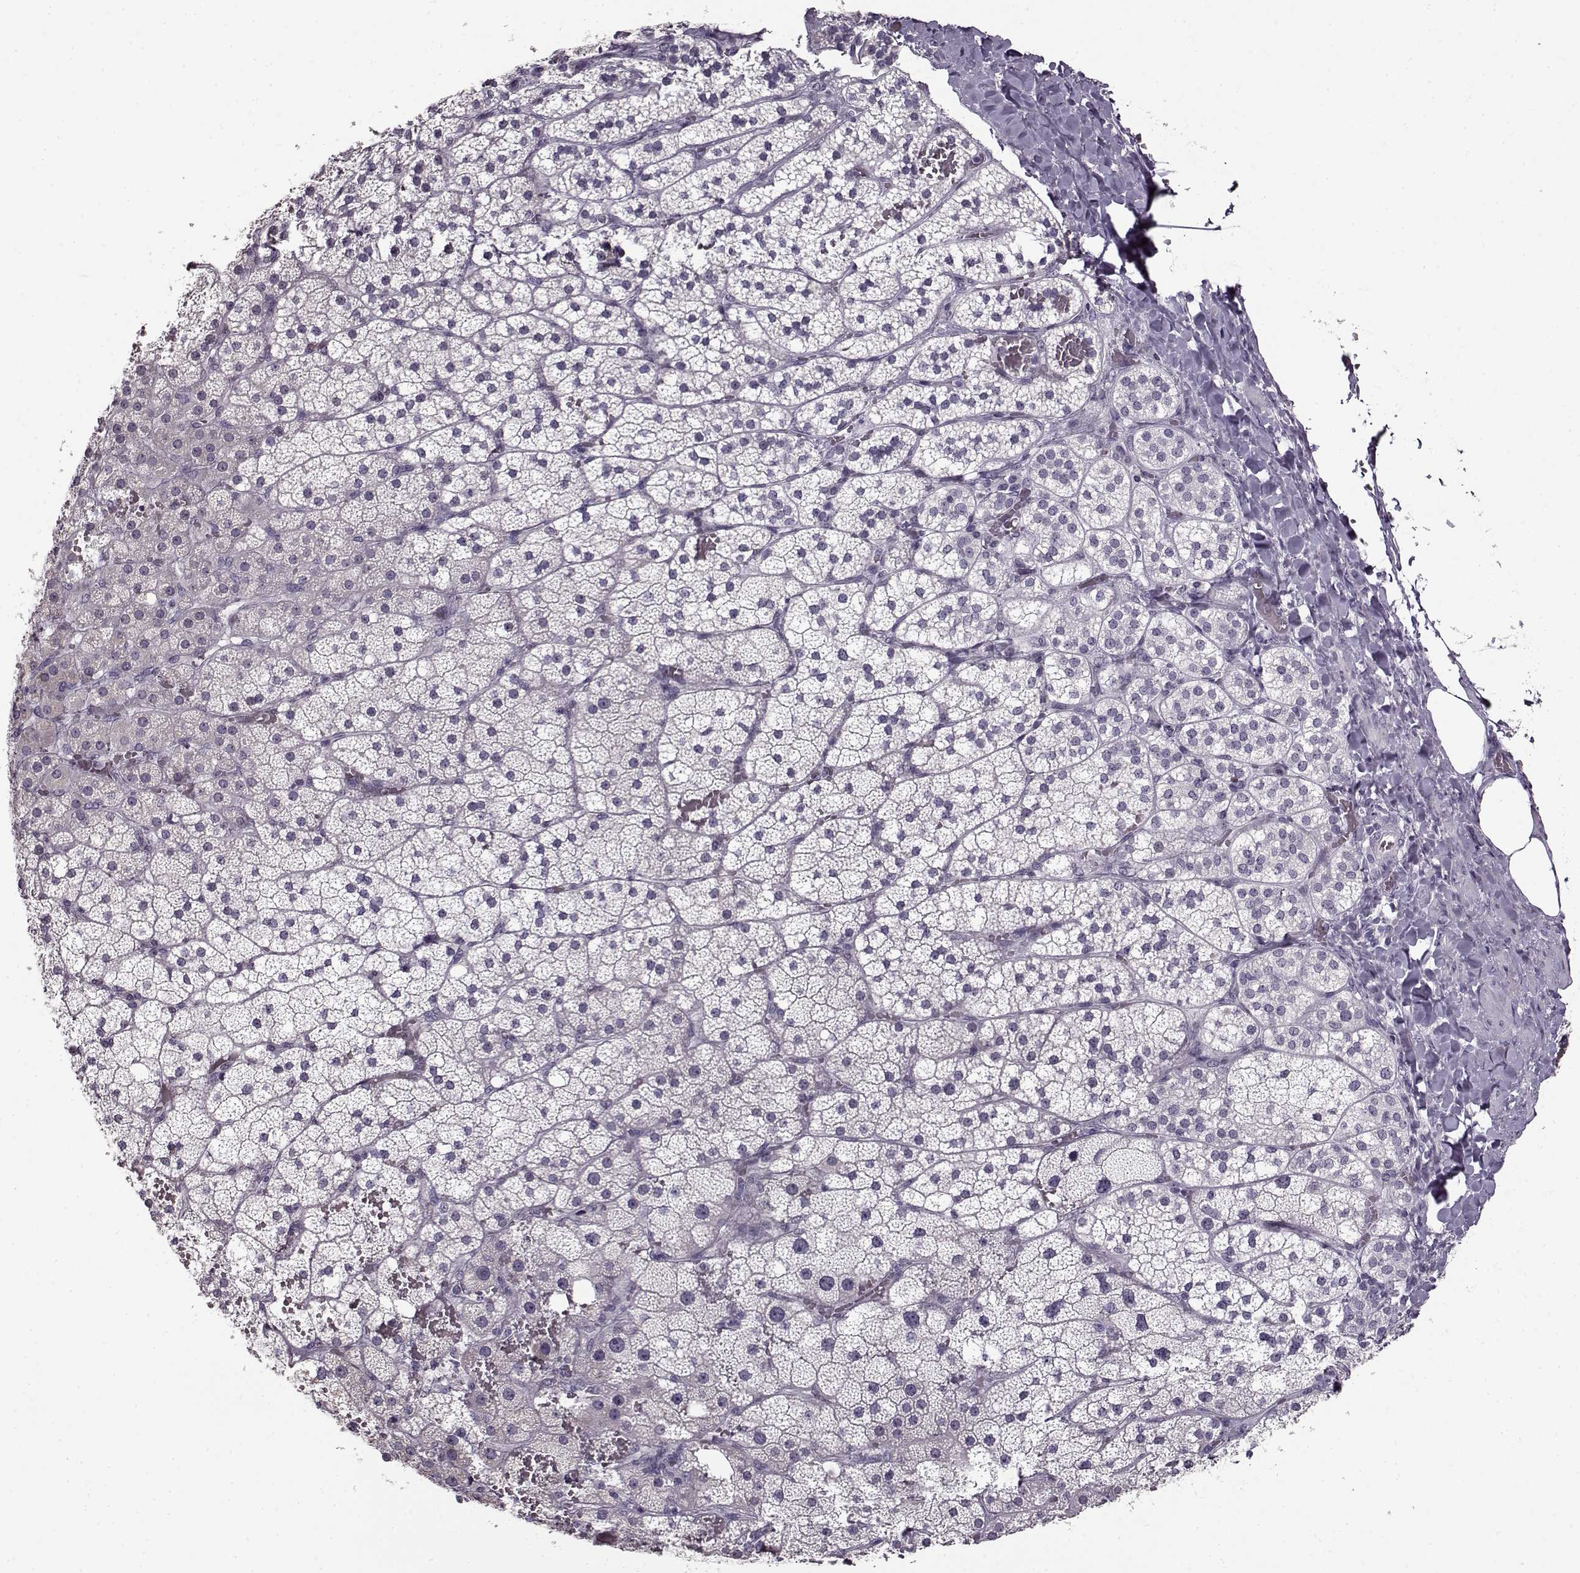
{"staining": {"intensity": "negative", "quantity": "none", "location": "none"}, "tissue": "adrenal gland", "cell_type": "Glandular cells", "image_type": "normal", "snomed": [{"axis": "morphology", "description": "Normal tissue, NOS"}, {"axis": "topography", "description": "Adrenal gland"}], "caption": "This histopathology image is of normal adrenal gland stained with IHC to label a protein in brown with the nuclei are counter-stained blue. There is no positivity in glandular cells. The staining was performed using DAB to visualize the protein expression in brown, while the nuclei were stained in blue with hematoxylin (Magnification: 20x).", "gene": "FSHB", "patient": {"sex": "male", "age": 53}}